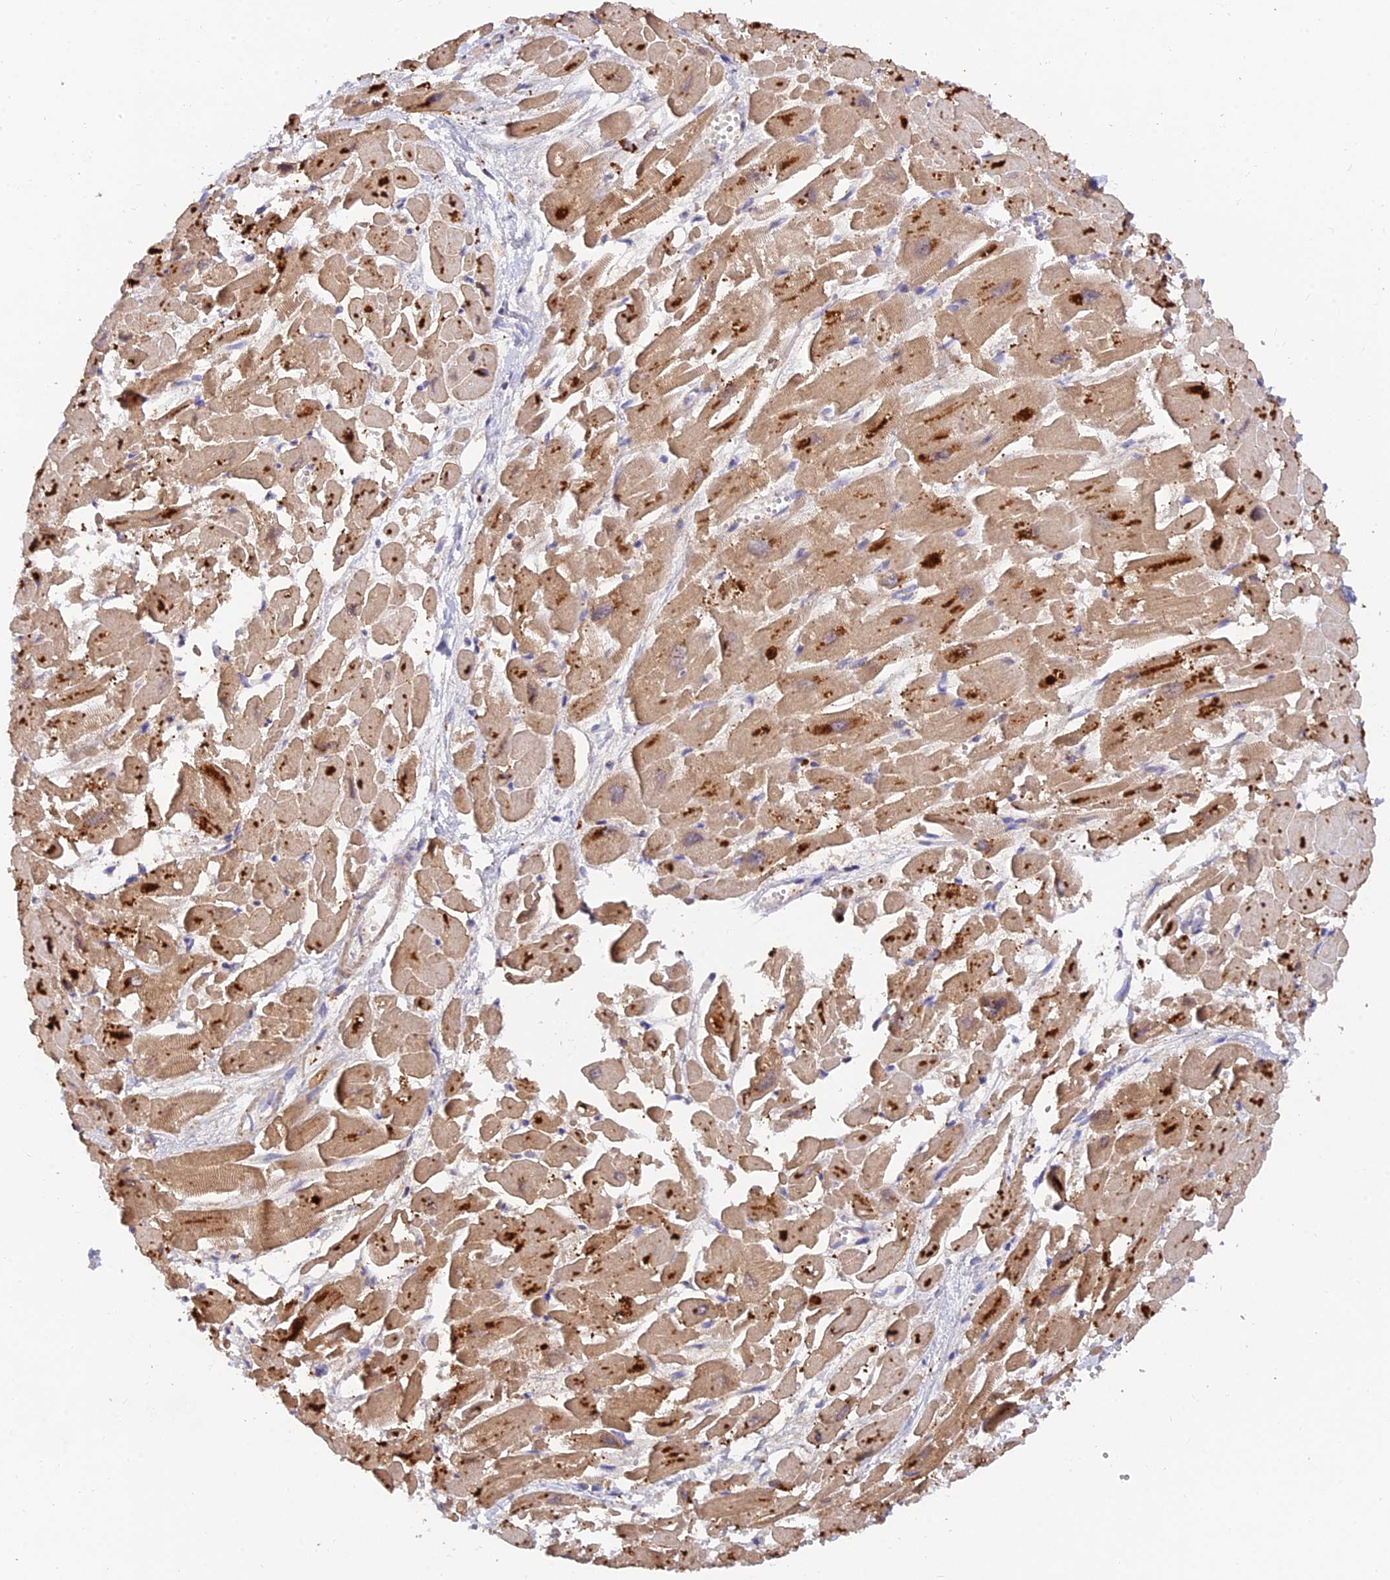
{"staining": {"intensity": "moderate", "quantity": ">75%", "location": "cytoplasmic/membranous"}, "tissue": "heart muscle", "cell_type": "Cardiomyocytes", "image_type": "normal", "snomed": [{"axis": "morphology", "description": "Normal tissue, NOS"}, {"axis": "topography", "description": "Heart"}], "caption": "Immunohistochemical staining of unremarkable human heart muscle exhibits medium levels of moderate cytoplasmic/membranous expression in about >75% of cardiomyocytes. (DAB (3,3'-diaminobenzidine) IHC, brown staining for protein, blue staining for nuclei).", "gene": "ACSM5", "patient": {"sex": "male", "age": 54}}